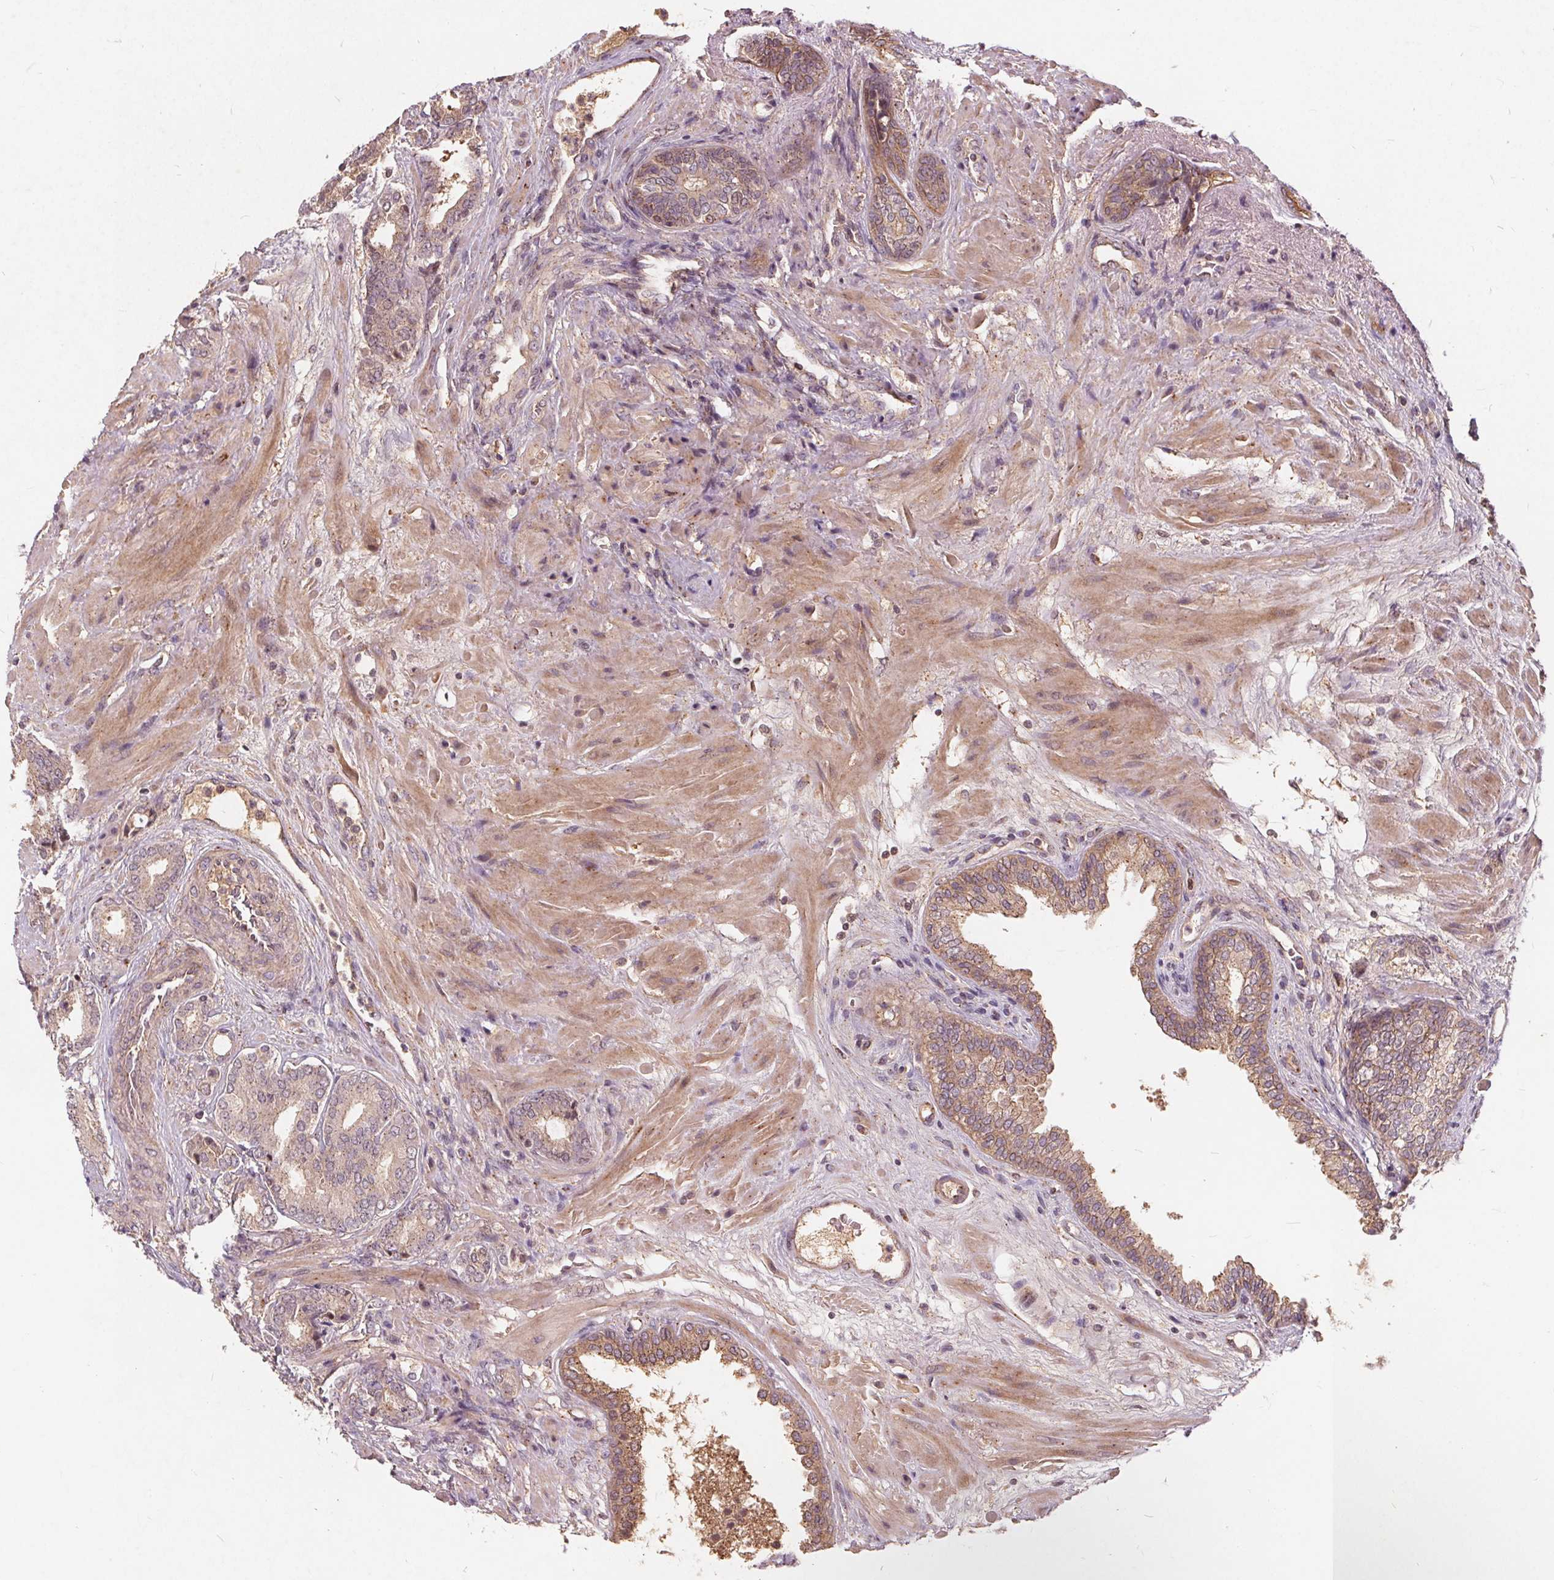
{"staining": {"intensity": "weak", "quantity": "25%-75%", "location": "cytoplasmic/membranous"}, "tissue": "prostate cancer", "cell_type": "Tumor cells", "image_type": "cancer", "snomed": [{"axis": "morphology", "description": "Adenocarcinoma, High grade"}, {"axis": "topography", "description": "Prostate"}], "caption": "DAB immunohistochemical staining of human prostate cancer (high-grade adenocarcinoma) reveals weak cytoplasmic/membranous protein expression in approximately 25%-75% of tumor cells.", "gene": "CSNK1G2", "patient": {"sex": "male", "age": 56}}